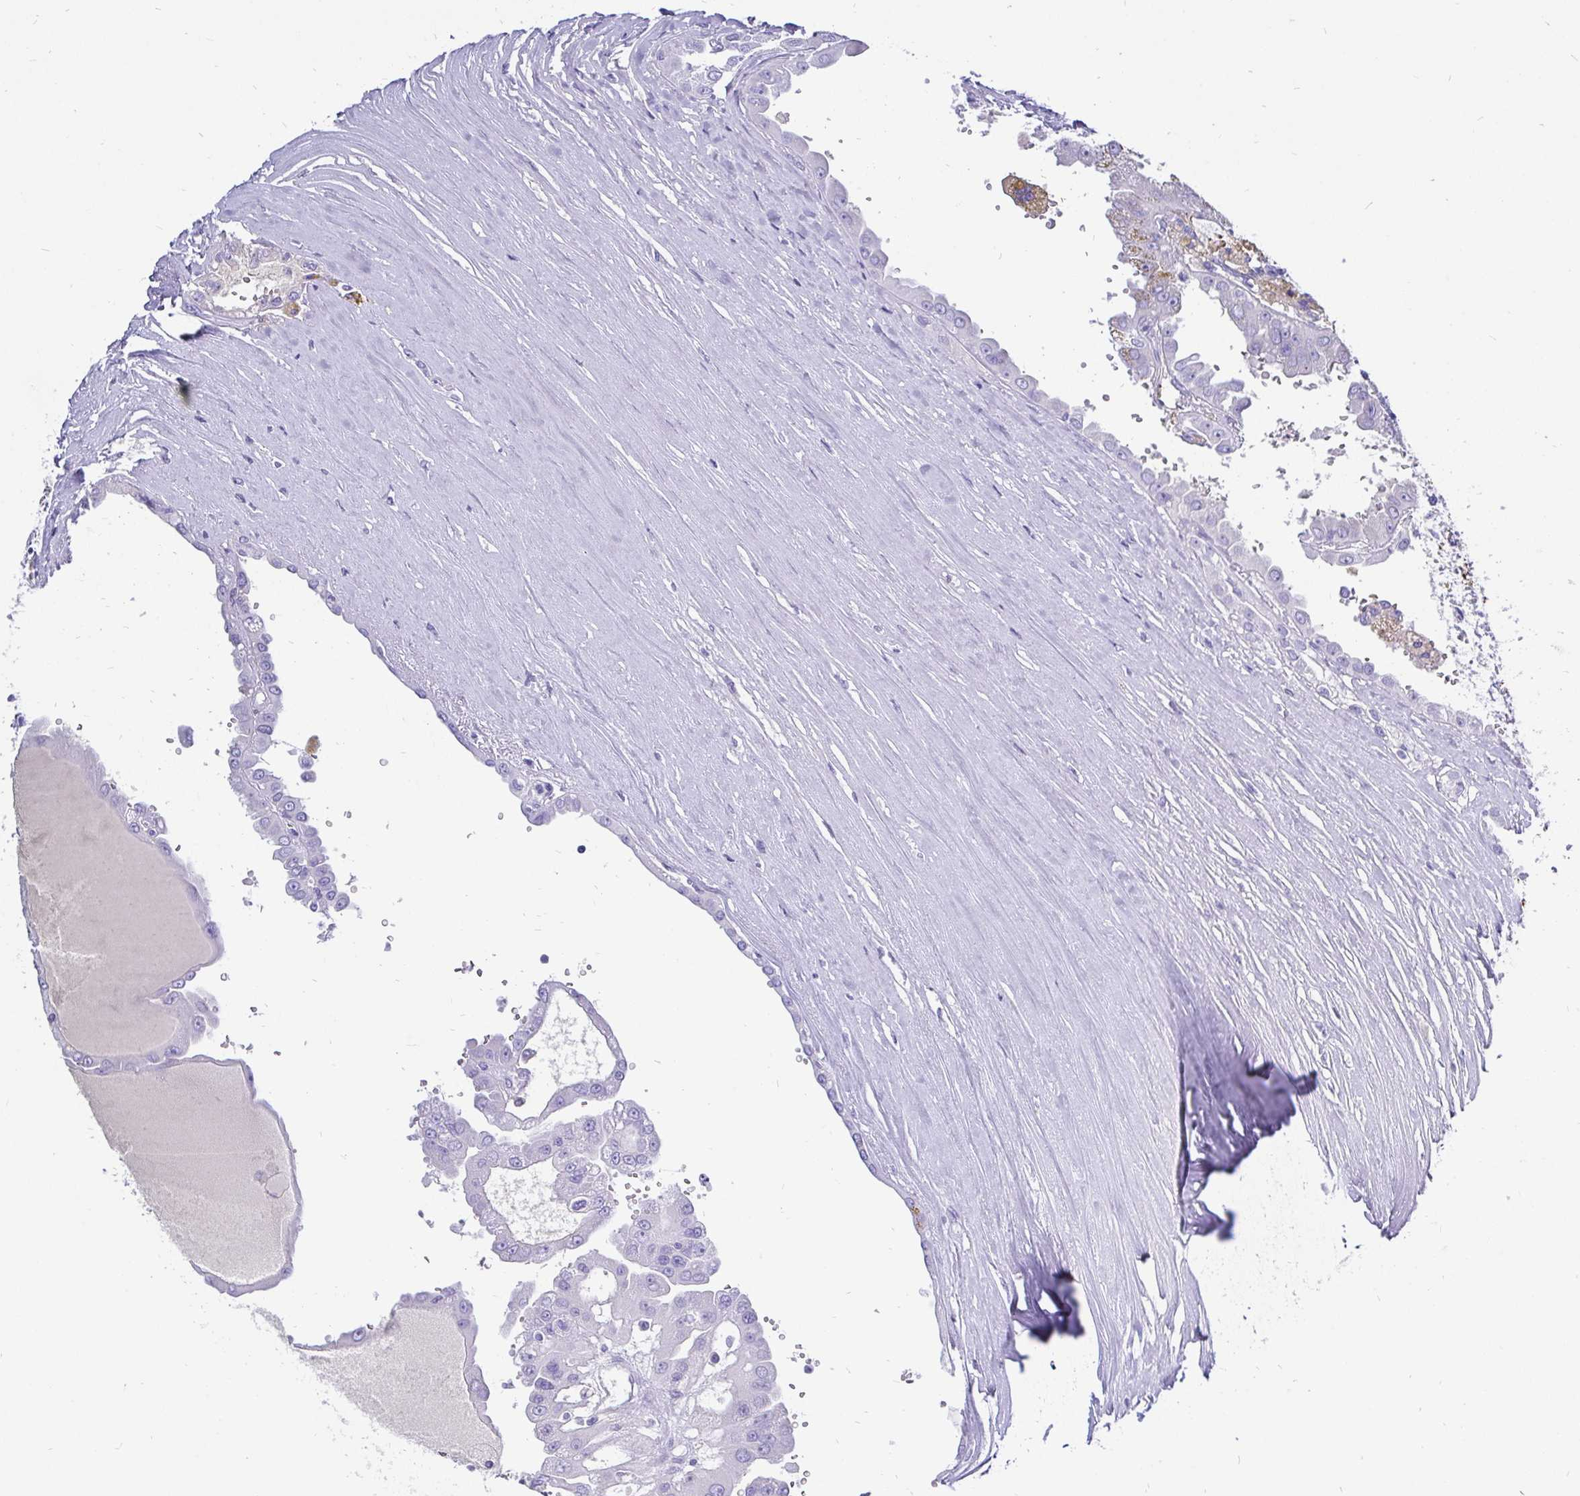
{"staining": {"intensity": "negative", "quantity": "none", "location": "none"}, "tissue": "renal cancer", "cell_type": "Tumor cells", "image_type": "cancer", "snomed": [{"axis": "morphology", "description": "Adenocarcinoma, NOS"}, {"axis": "topography", "description": "Kidney"}], "caption": "Photomicrograph shows no protein expression in tumor cells of renal cancer tissue.", "gene": "KRT13", "patient": {"sex": "male", "age": 58}}